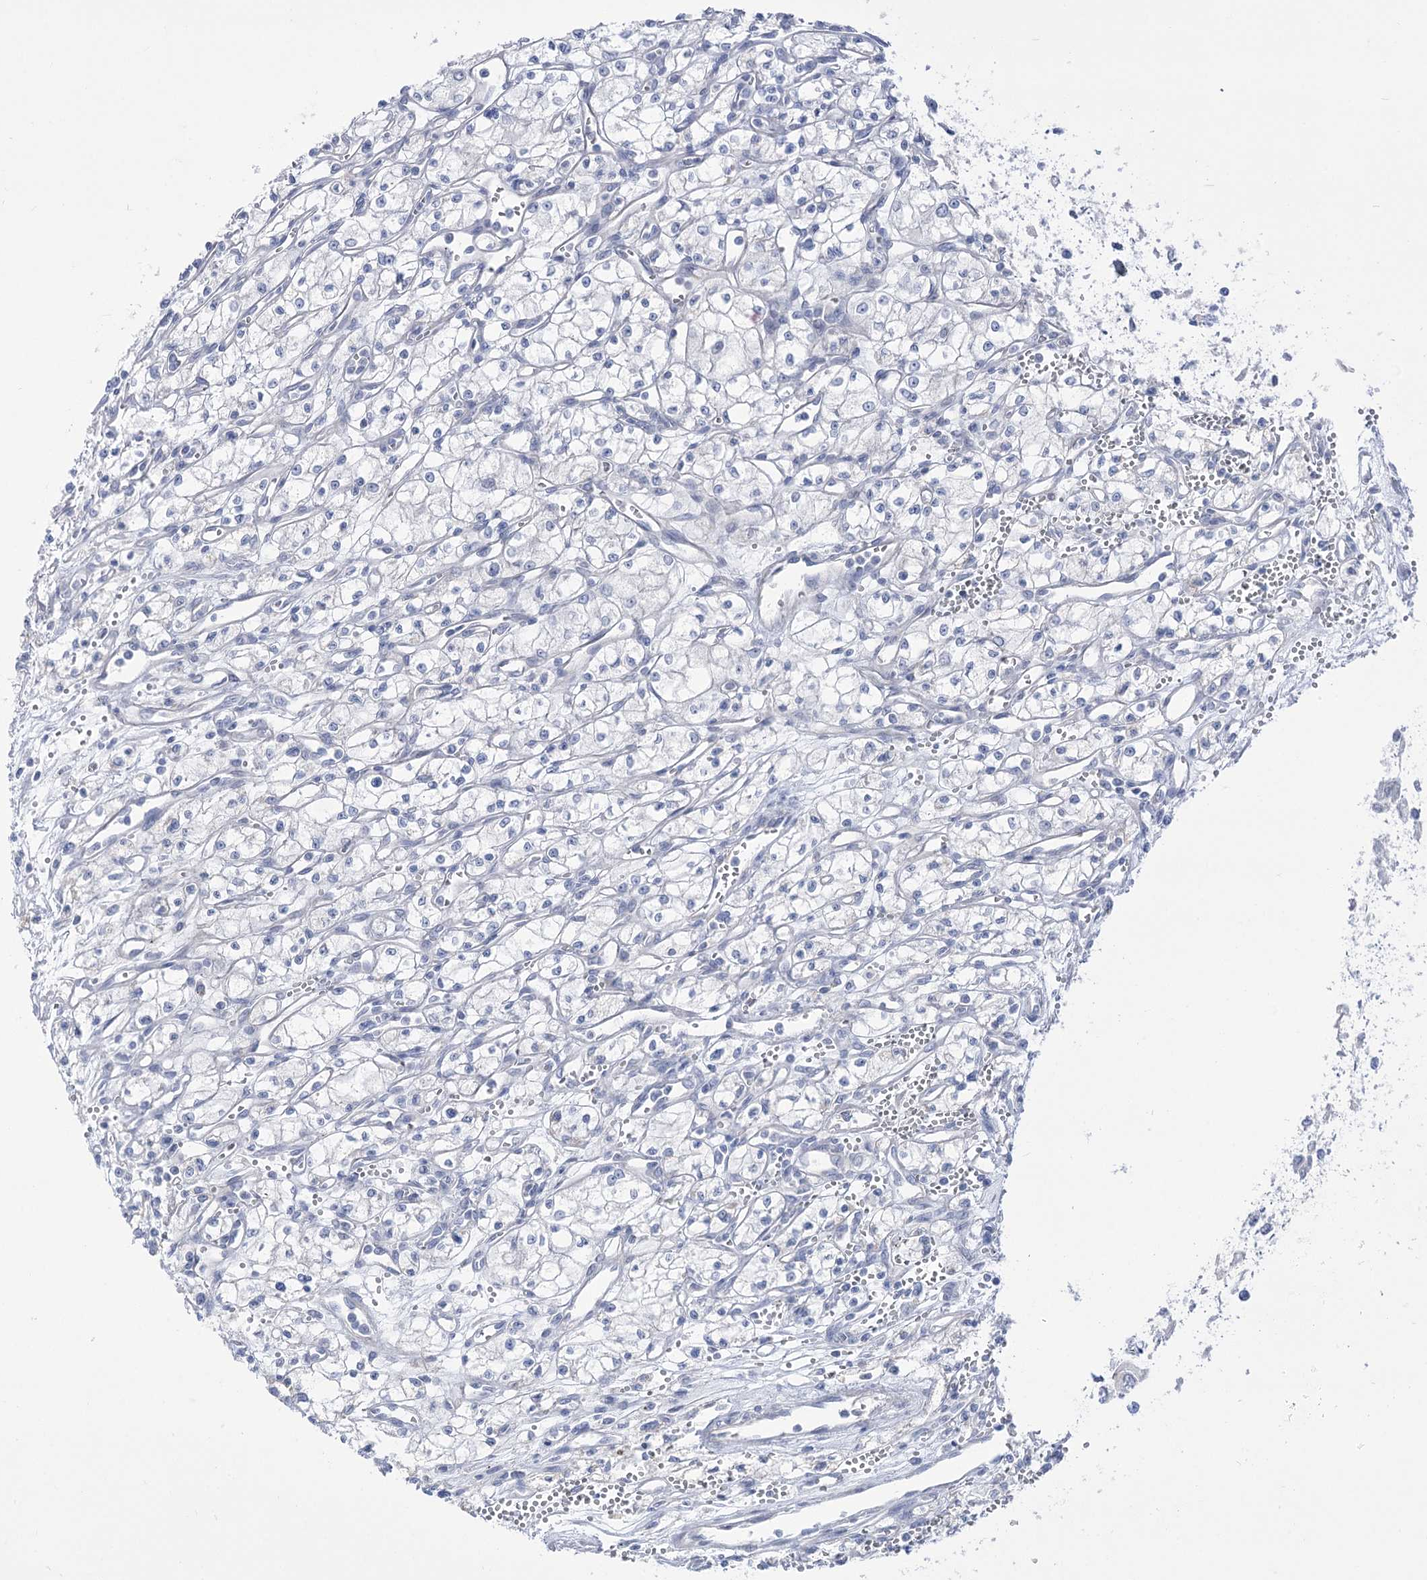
{"staining": {"intensity": "negative", "quantity": "none", "location": "none"}, "tissue": "renal cancer", "cell_type": "Tumor cells", "image_type": "cancer", "snomed": [{"axis": "morphology", "description": "Adenocarcinoma, NOS"}, {"axis": "topography", "description": "Kidney"}], "caption": "This is an immunohistochemistry image of adenocarcinoma (renal). There is no expression in tumor cells.", "gene": "HELT", "patient": {"sex": "male", "age": 59}}